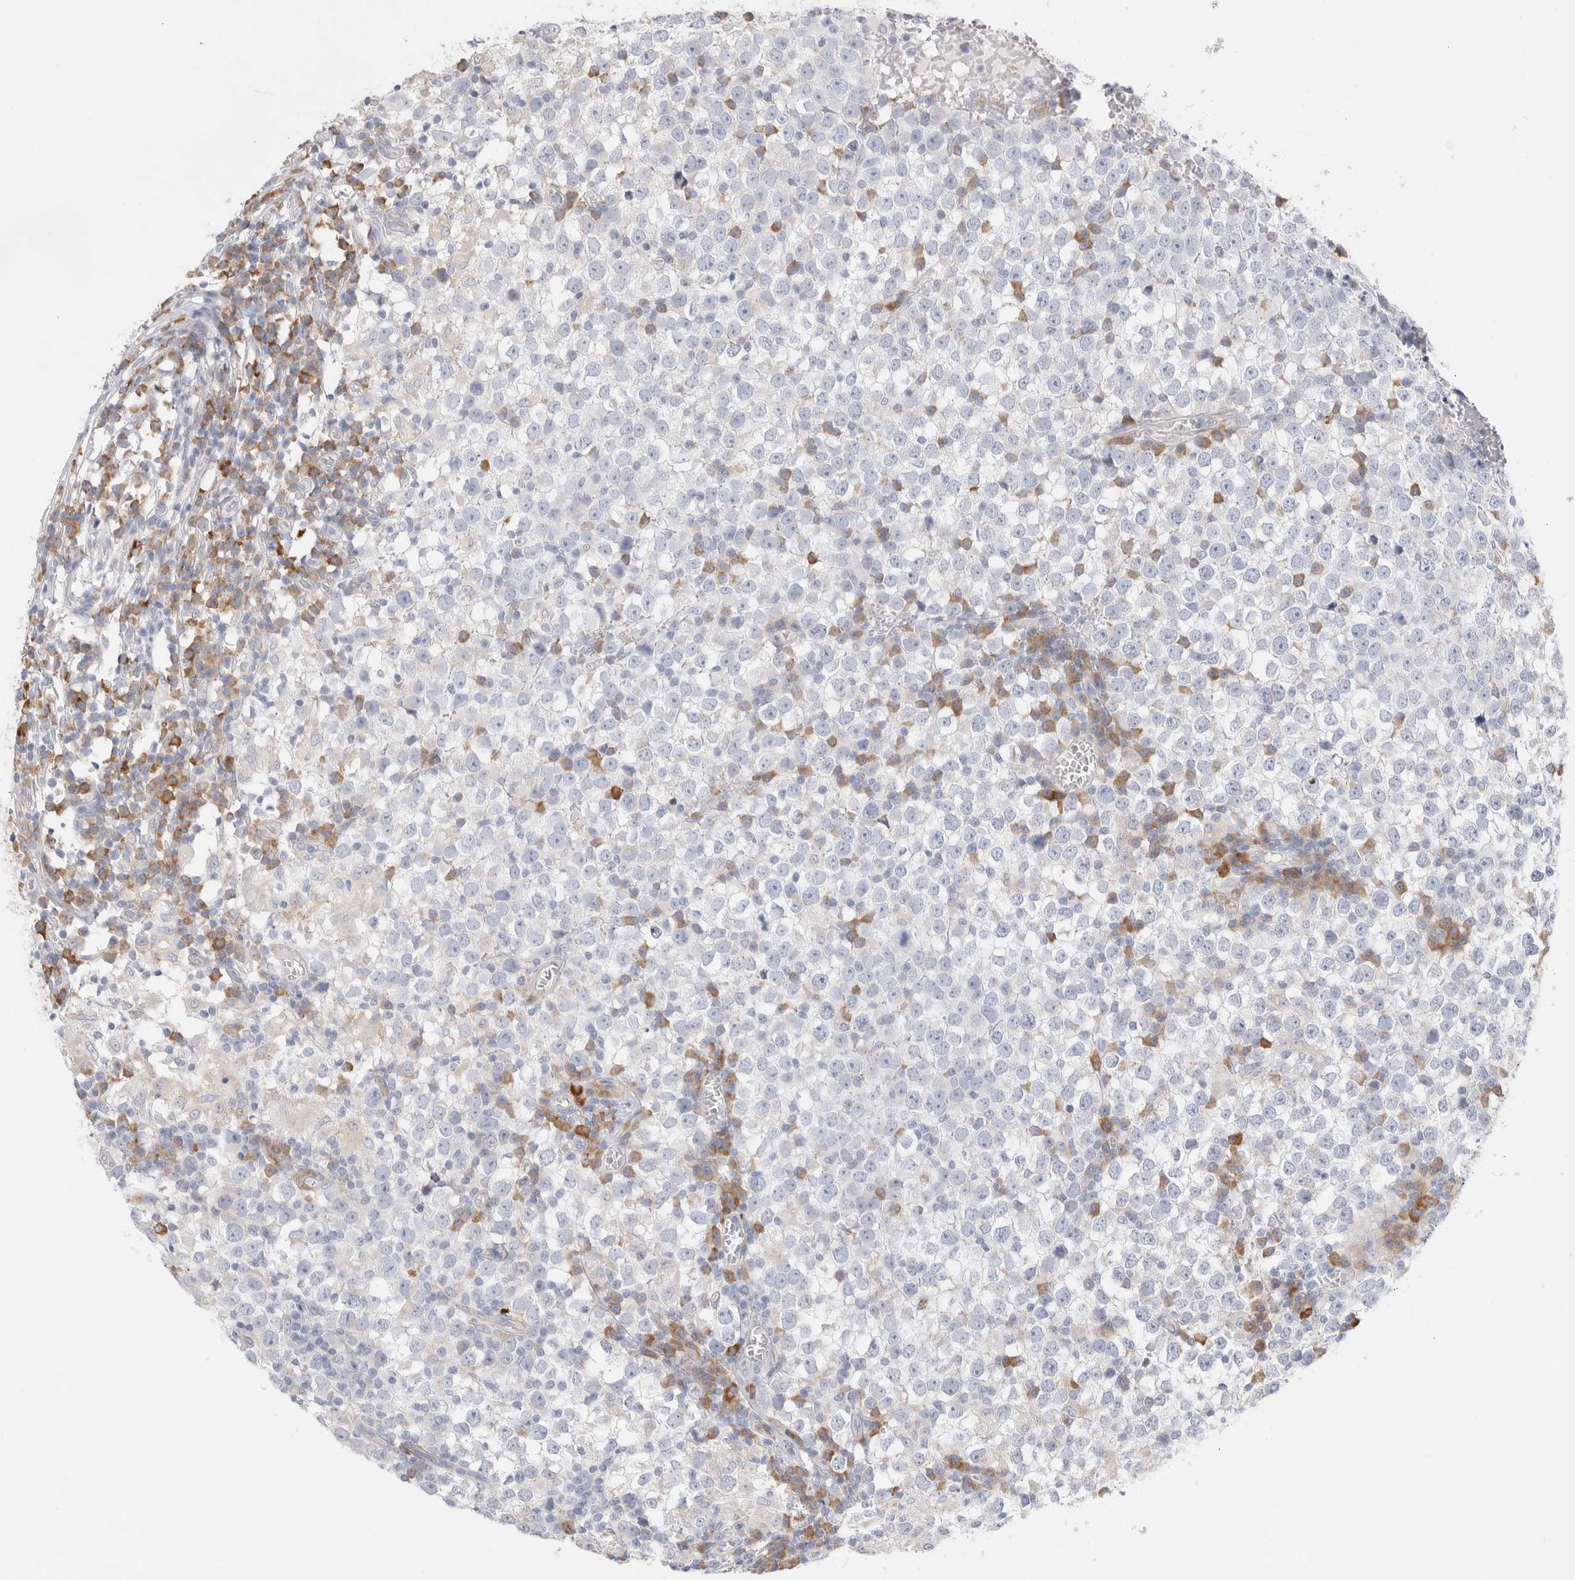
{"staining": {"intensity": "negative", "quantity": "none", "location": "none"}, "tissue": "testis cancer", "cell_type": "Tumor cells", "image_type": "cancer", "snomed": [{"axis": "morphology", "description": "Seminoma, NOS"}, {"axis": "topography", "description": "Testis"}], "caption": "Immunohistochemistry micrograph of testis cancer stained for a protein (brown), which reveals no expression in tumor cells.", "gene": "CSK", "patient": {"sex": "male", "age": 65}}